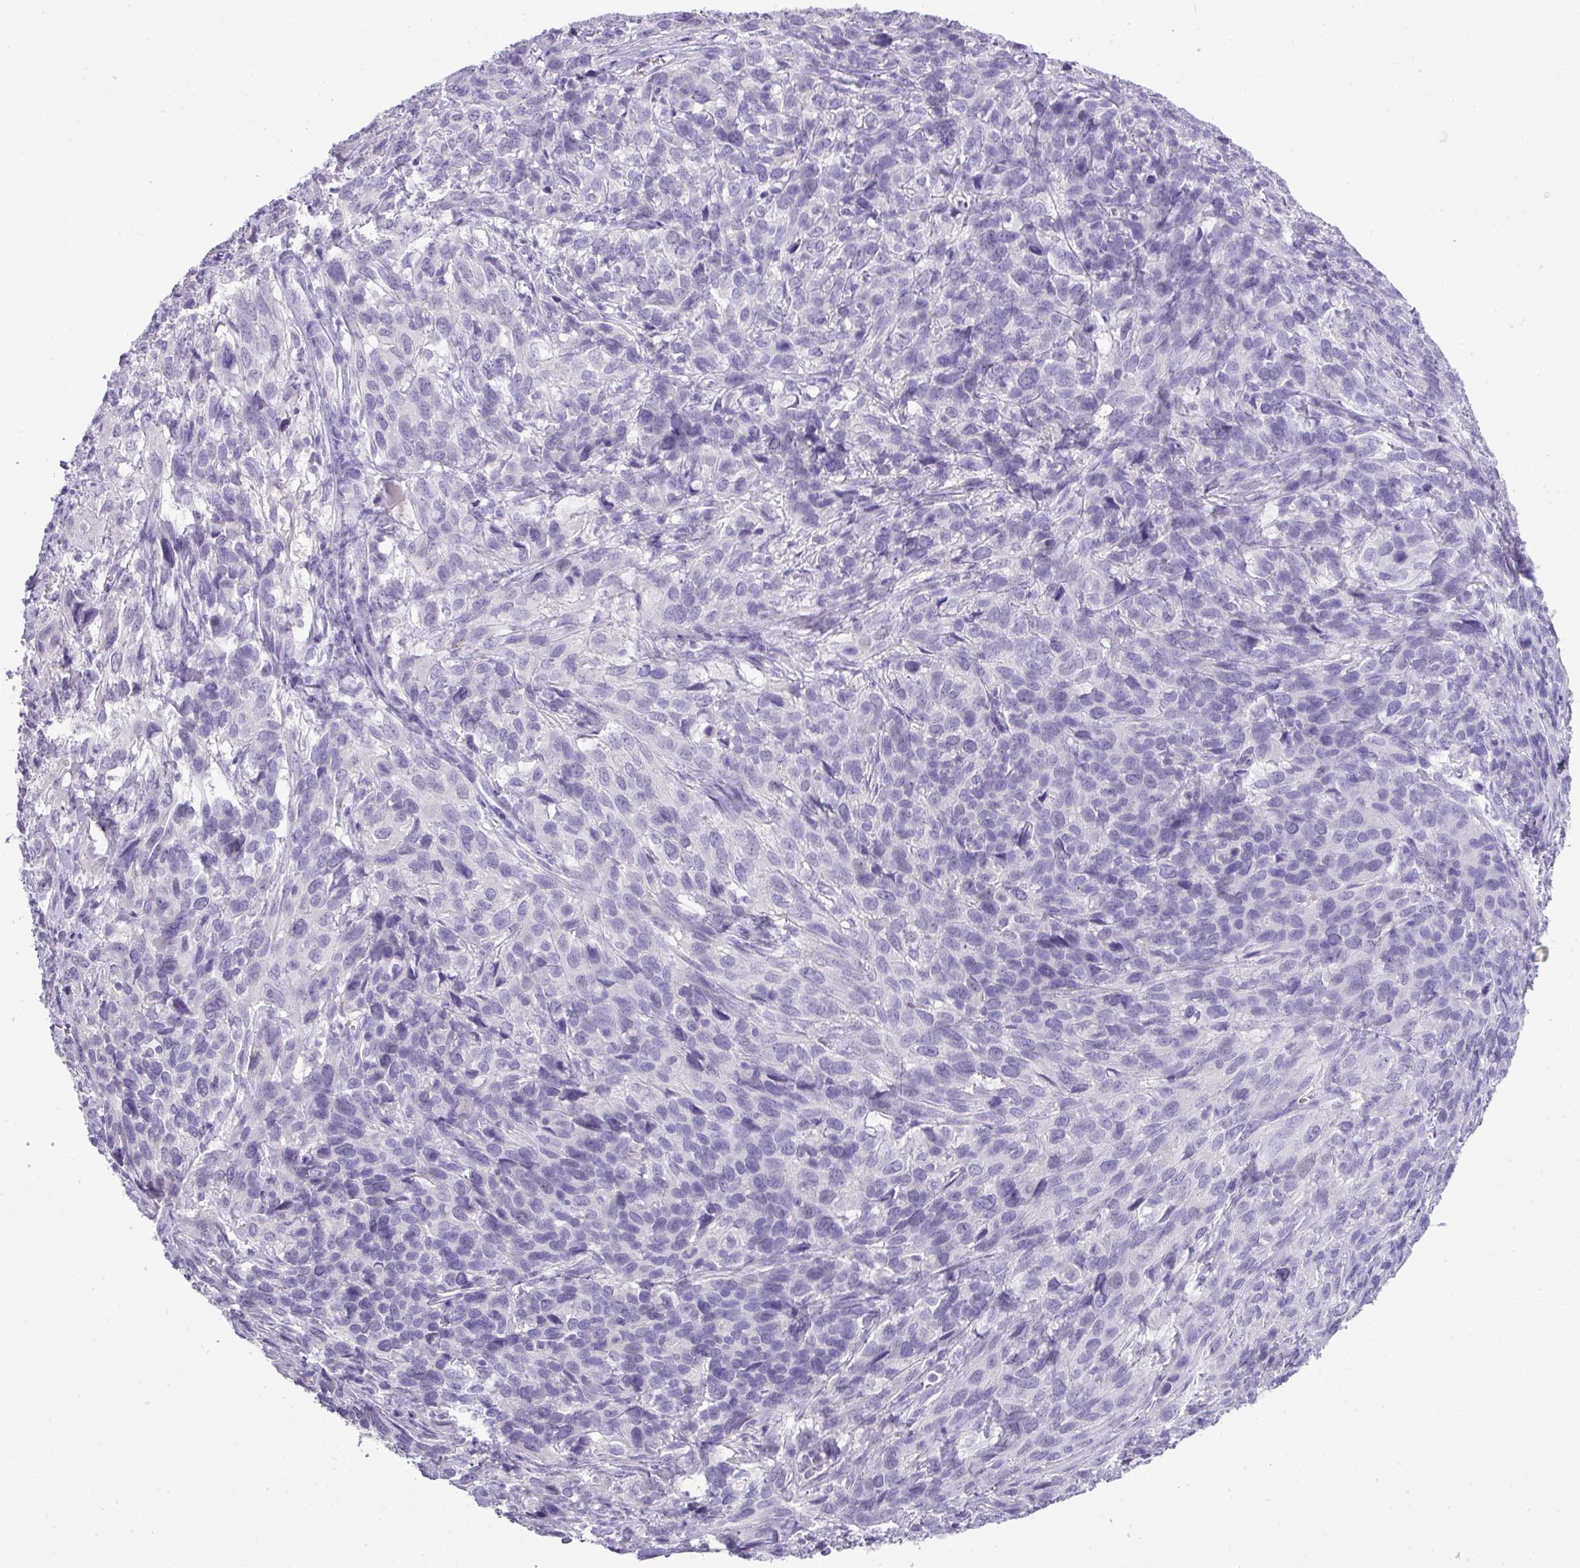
{"staining": {"intensity": "negative", "quantity": "none", "location": "none"}, "tissue": "cervical cancer", "cell_type": "Tumor cells", "image_type": "cancer", "snomed": [{"axis": "morphology", "description": "Squamous cell carcinoma, NOS"}, {"axis": "topography", "description": "Cervix"}], "caption": "This is an IHC histopathology image of human cervical cancer. There is no positivity in tumor cells.", "gene": "TMEM91", "patient": {"sex": "female", "age": 51}}